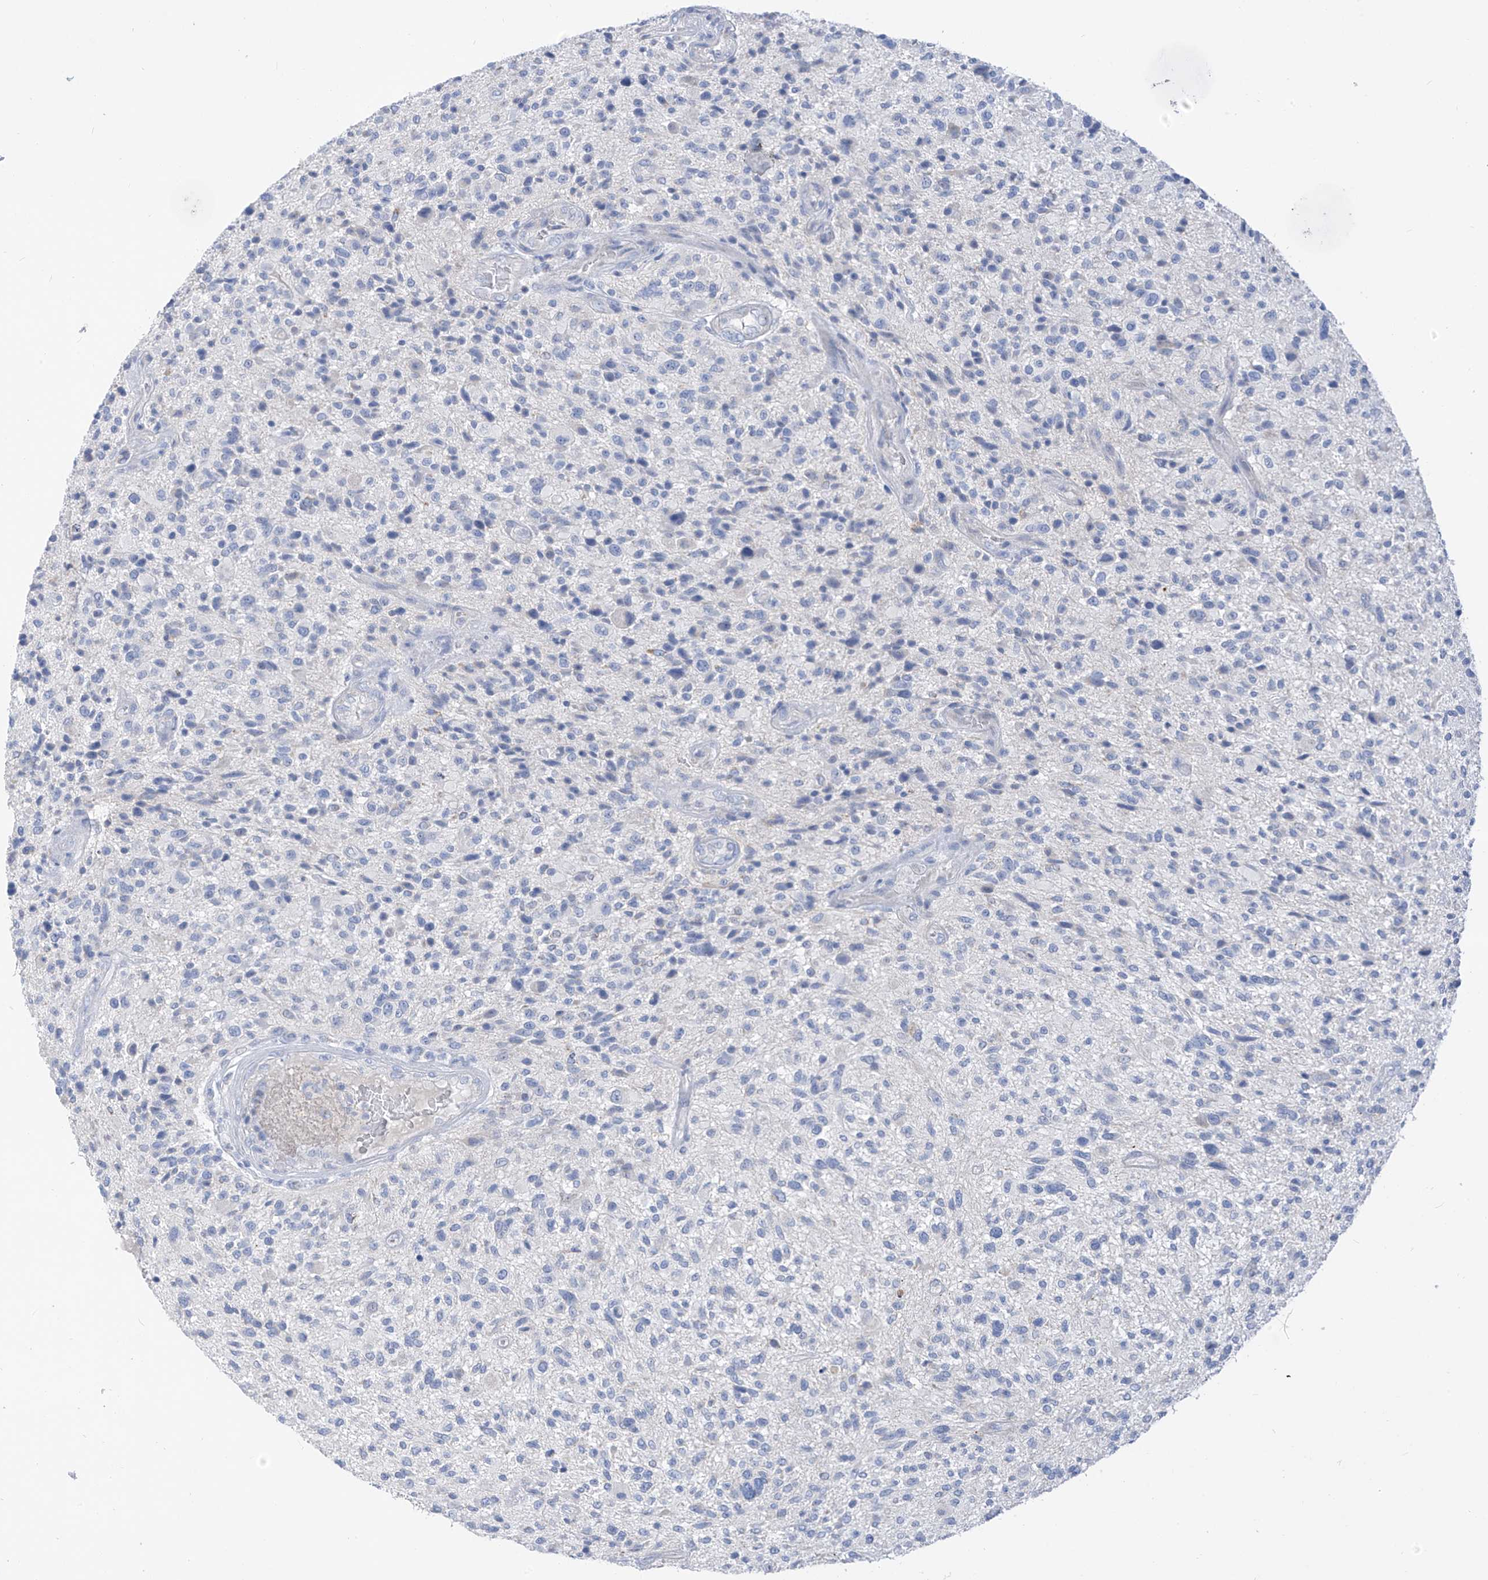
{"staining": {"intensity": "negative", "quantity": "none", "location": "none"}, "tissue": "glioma", "cell_type": "Tumor cells", "image_type": "cancer", "snomed": [{"axis": "morphology", "description": "Glioma, malignant, High grade"}, {"axis": "topography", "description": "Brain"}], "caption": "A histopathology image of malignant glioma (high-grade) stained for a protein exhibits no brown staining in tumor cells.", "gene": "ZNF404", "patient": {"sex": "male", "age": 47}}